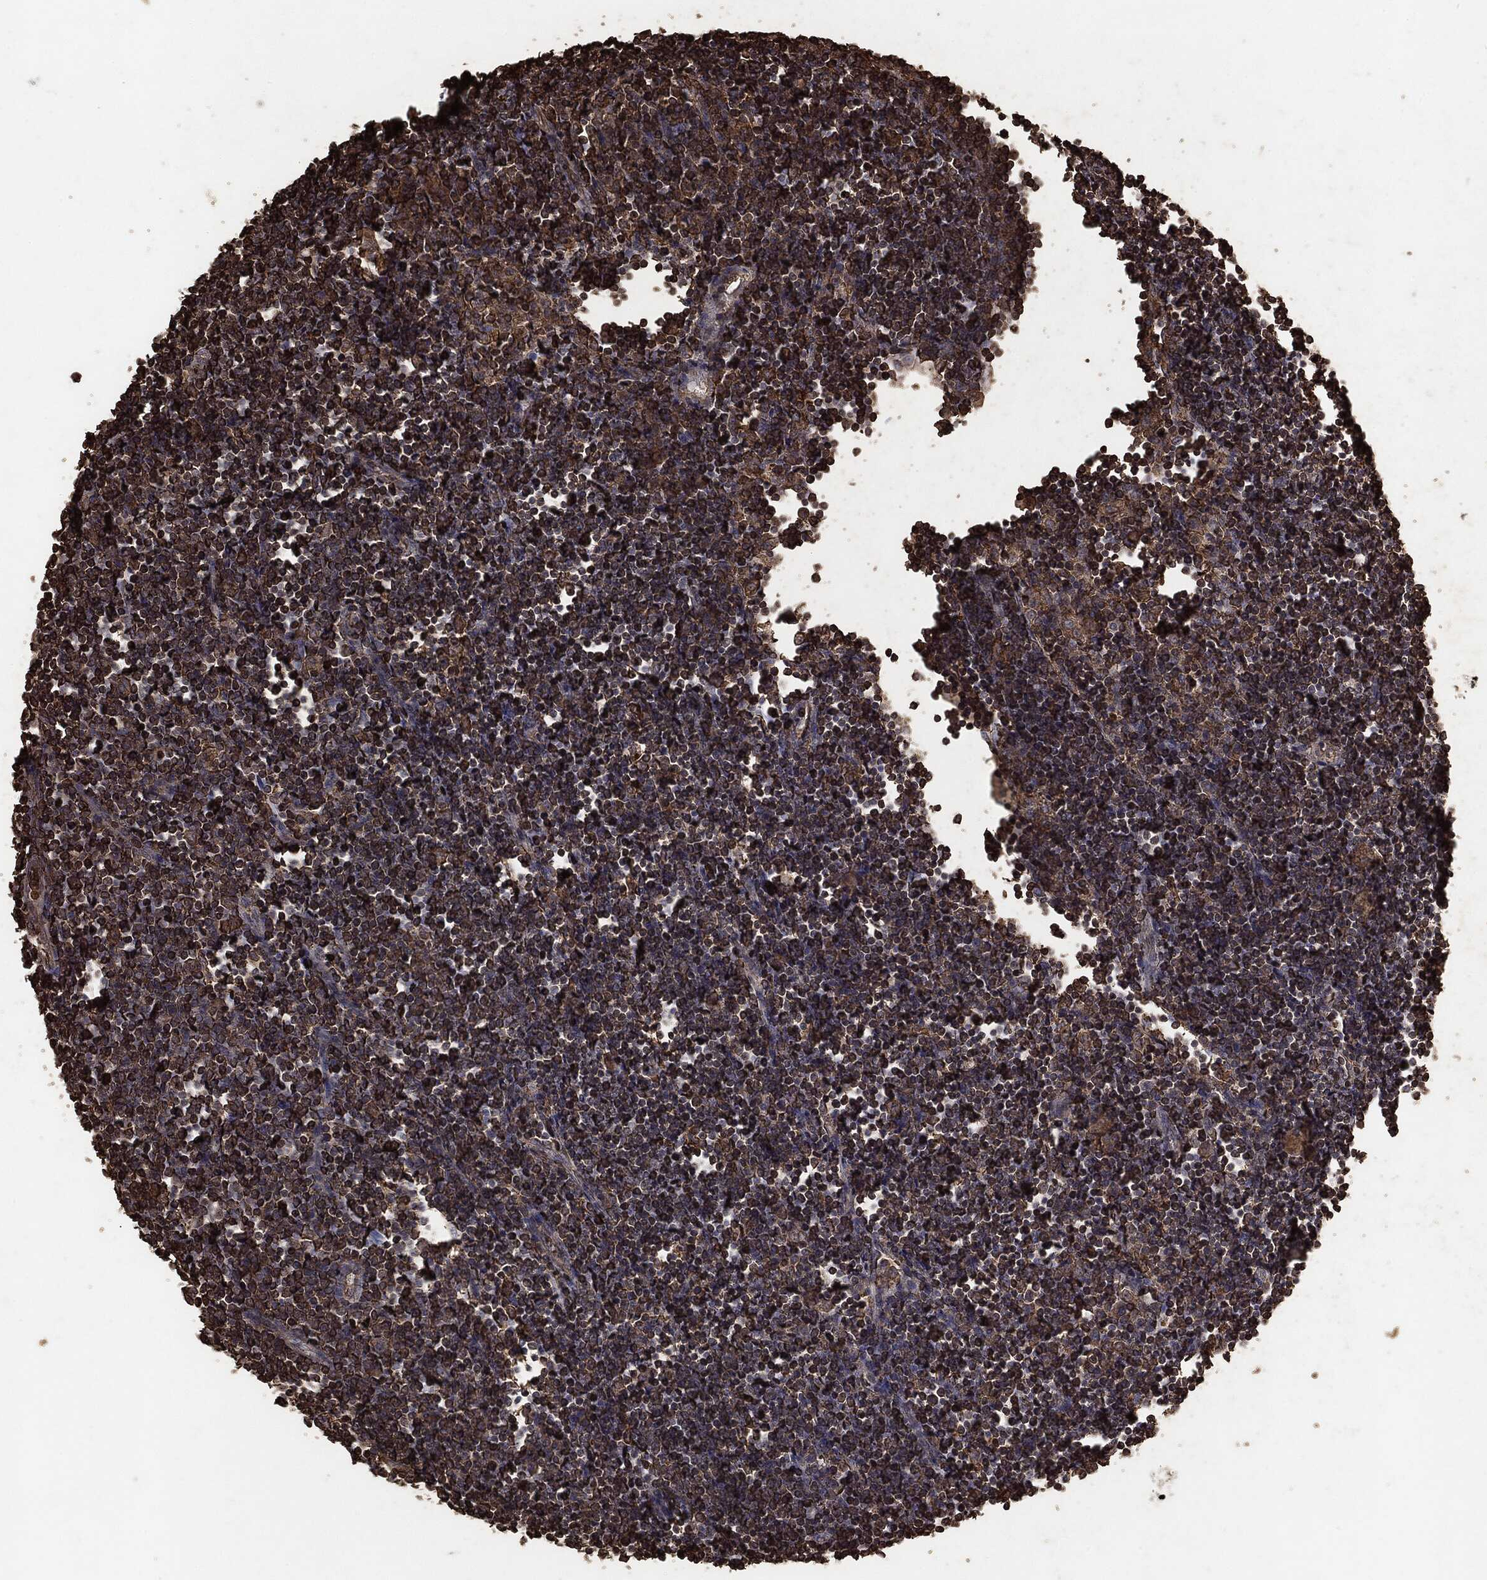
{"staining": {"intensity": "moderate", "quantity": ">75%", "location": "cytoplasmic/membranous"}, "tissue": "lymph node", "cell_type": "Non-germinal center cells", "image_type": "normal", "snomed": [{"axis": "morphology", "description": "Normal tissue, NOS"}, {"axis": "morphology", "description": "Adenocarcinoma, NOS"}, {"axis": "topography", "description": "Lymph node"}, {"axis": "topography", "description": "Pancreas"}], "caption": "Brown immunohistochemical staining in normal lymph node displays moderate cytoplasmic/membranous positivity in approximately >75% of non-germinal center cells.", "gene": "MTOR", "patient": {"sex": "female", "age": 58}}